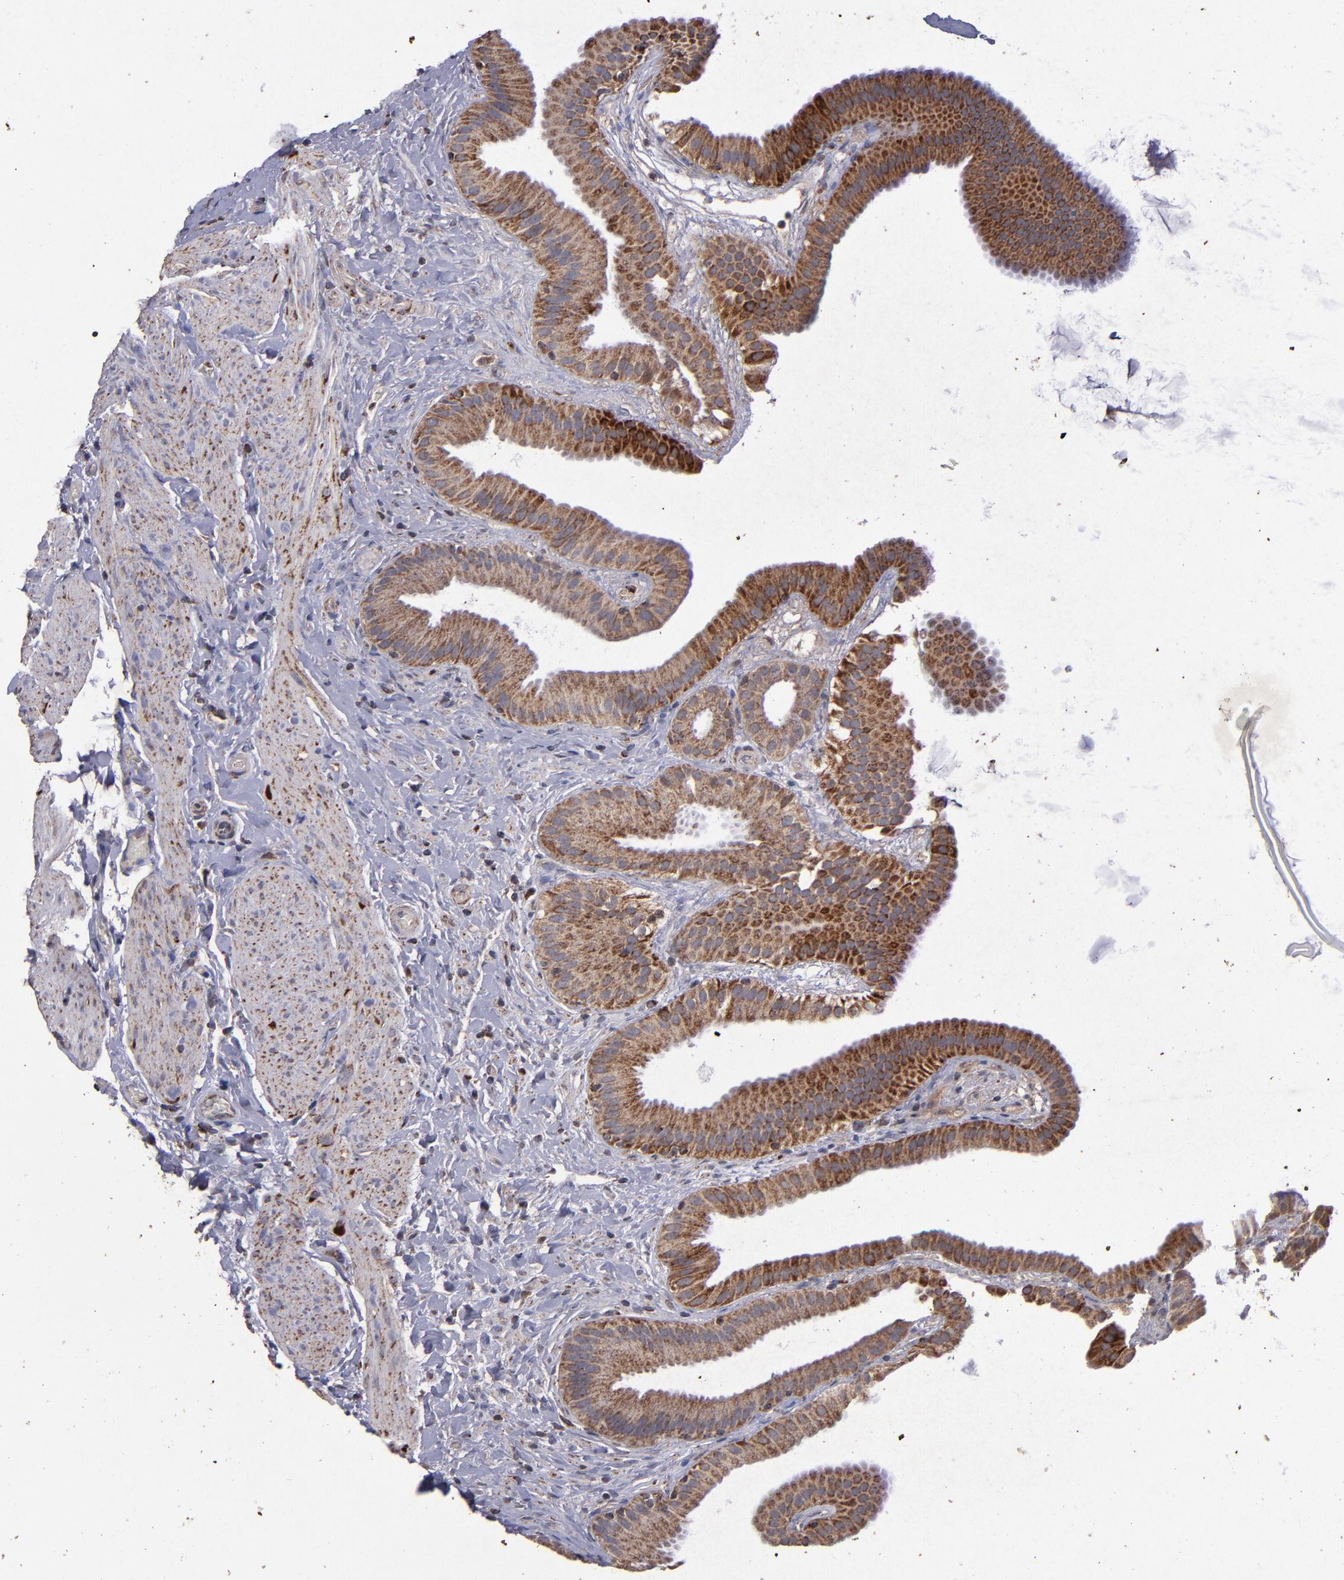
{"staining": {"intensity": "weak", "quantity": ">75%", "location": "cytoplasmic/membranous"}, "tissue": "gallbladder", "cell_type": "Glandular cells", "image_type": "normal", "snomed": [{"axis": "morphology", "description": "Normal tissue, NOS"}, {"axis": "topography", "description": "Gallbladder"}], "caption": "Immunohistochemistry of unremarkable gallbladder exhibits low levels of weak cytoplasmic/membranous positivity in about >75% of glandular cells.", "gene": "TIMM9", "patient": {"sex": "female", "age": 63}}